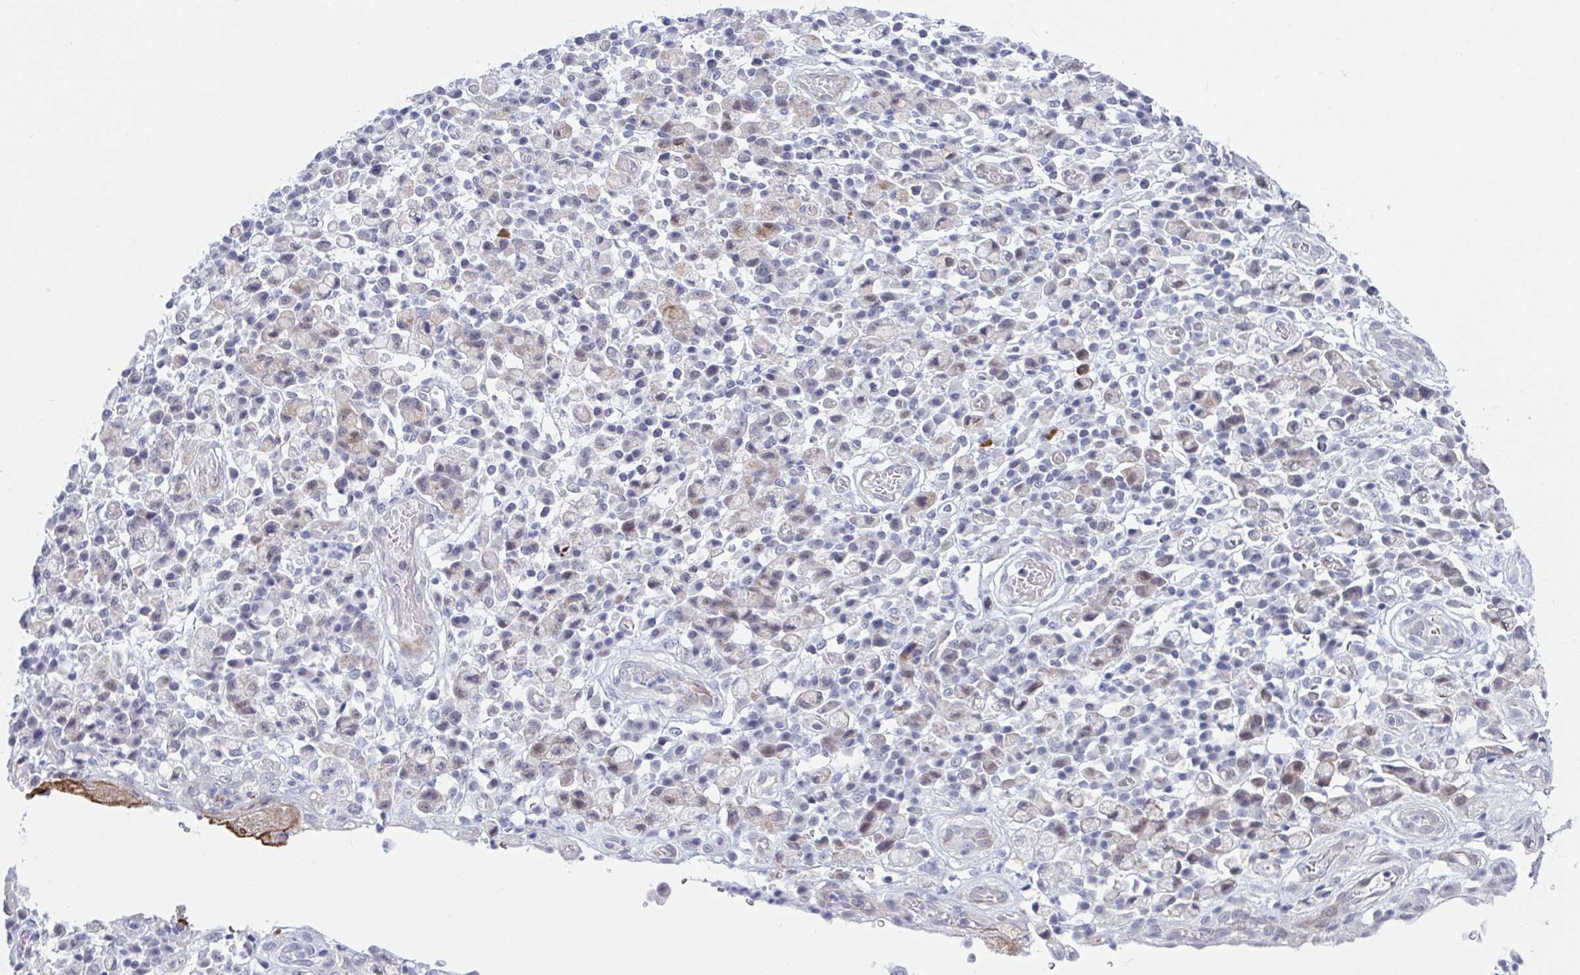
{"staining": {"intensity": "weak", "quantity": "25%-75%", "location": "nuclear"}, "tissue": "stomach cancer", "cell_type": "Tumor cells", "image_type": "cancer", "snomed": [{"axis": "morphology", "description": "Adenocarcinoma, NOS"}, {"axis": "topography", "description": "Stomach"}], "caption": "IHC staining of stomach cancer, which reveals low levels of weak nuclear expression in about 25%-75% of tumor cells indicating weak nuclear protein expression. The staining was performed using DAB (3,3'-diaminobenzidine) (brown) for protein detection and nuclei were counterstained in hematoxylin (blue).", "gene": "DAOA", "patient": {"sex": "male", "age": 77}}